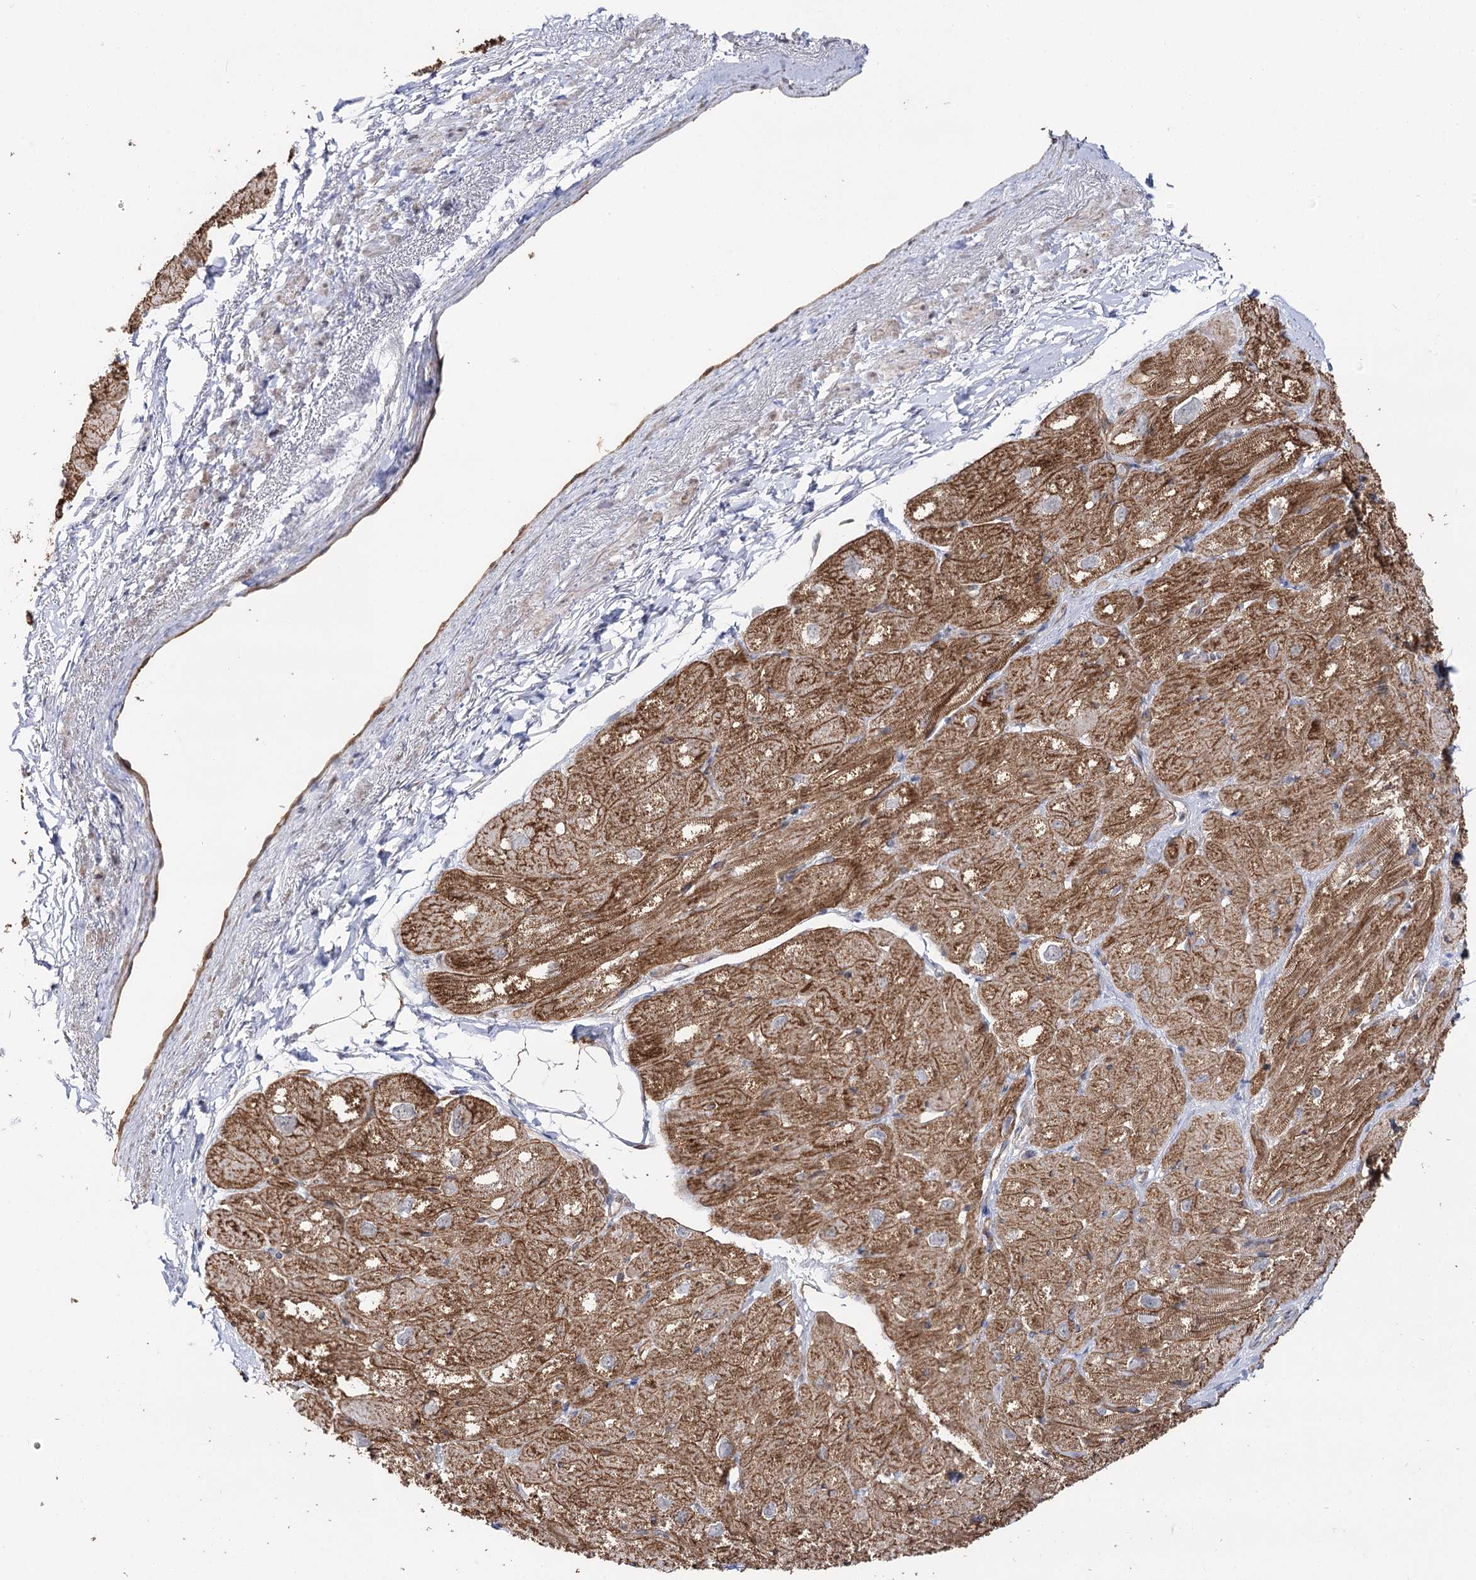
{"staining": {"intensity": "moderate", "quantity": ">75%", "location": "cytoplasmic/membranous"}, "tissue": "heart muscle", "cell_type": "Cardiomyocytes", "image_type": "normal", "snomed": [{"axis": "morphology", "description": "Normal tissue, NOS"}, {"axis": "topography", "description": "Heart"}], "caption": "Cardiomyocytes reveal moderate cytoplasmic/membranous positivity in about >75% of cells in normal heart muscle. (Stains: DAB in brown, nuclei in blue, Microscopy: brightfield microscopy at high magnification).", "gene": "CBR4", "patient": {"sex": "male", "age": 50}}